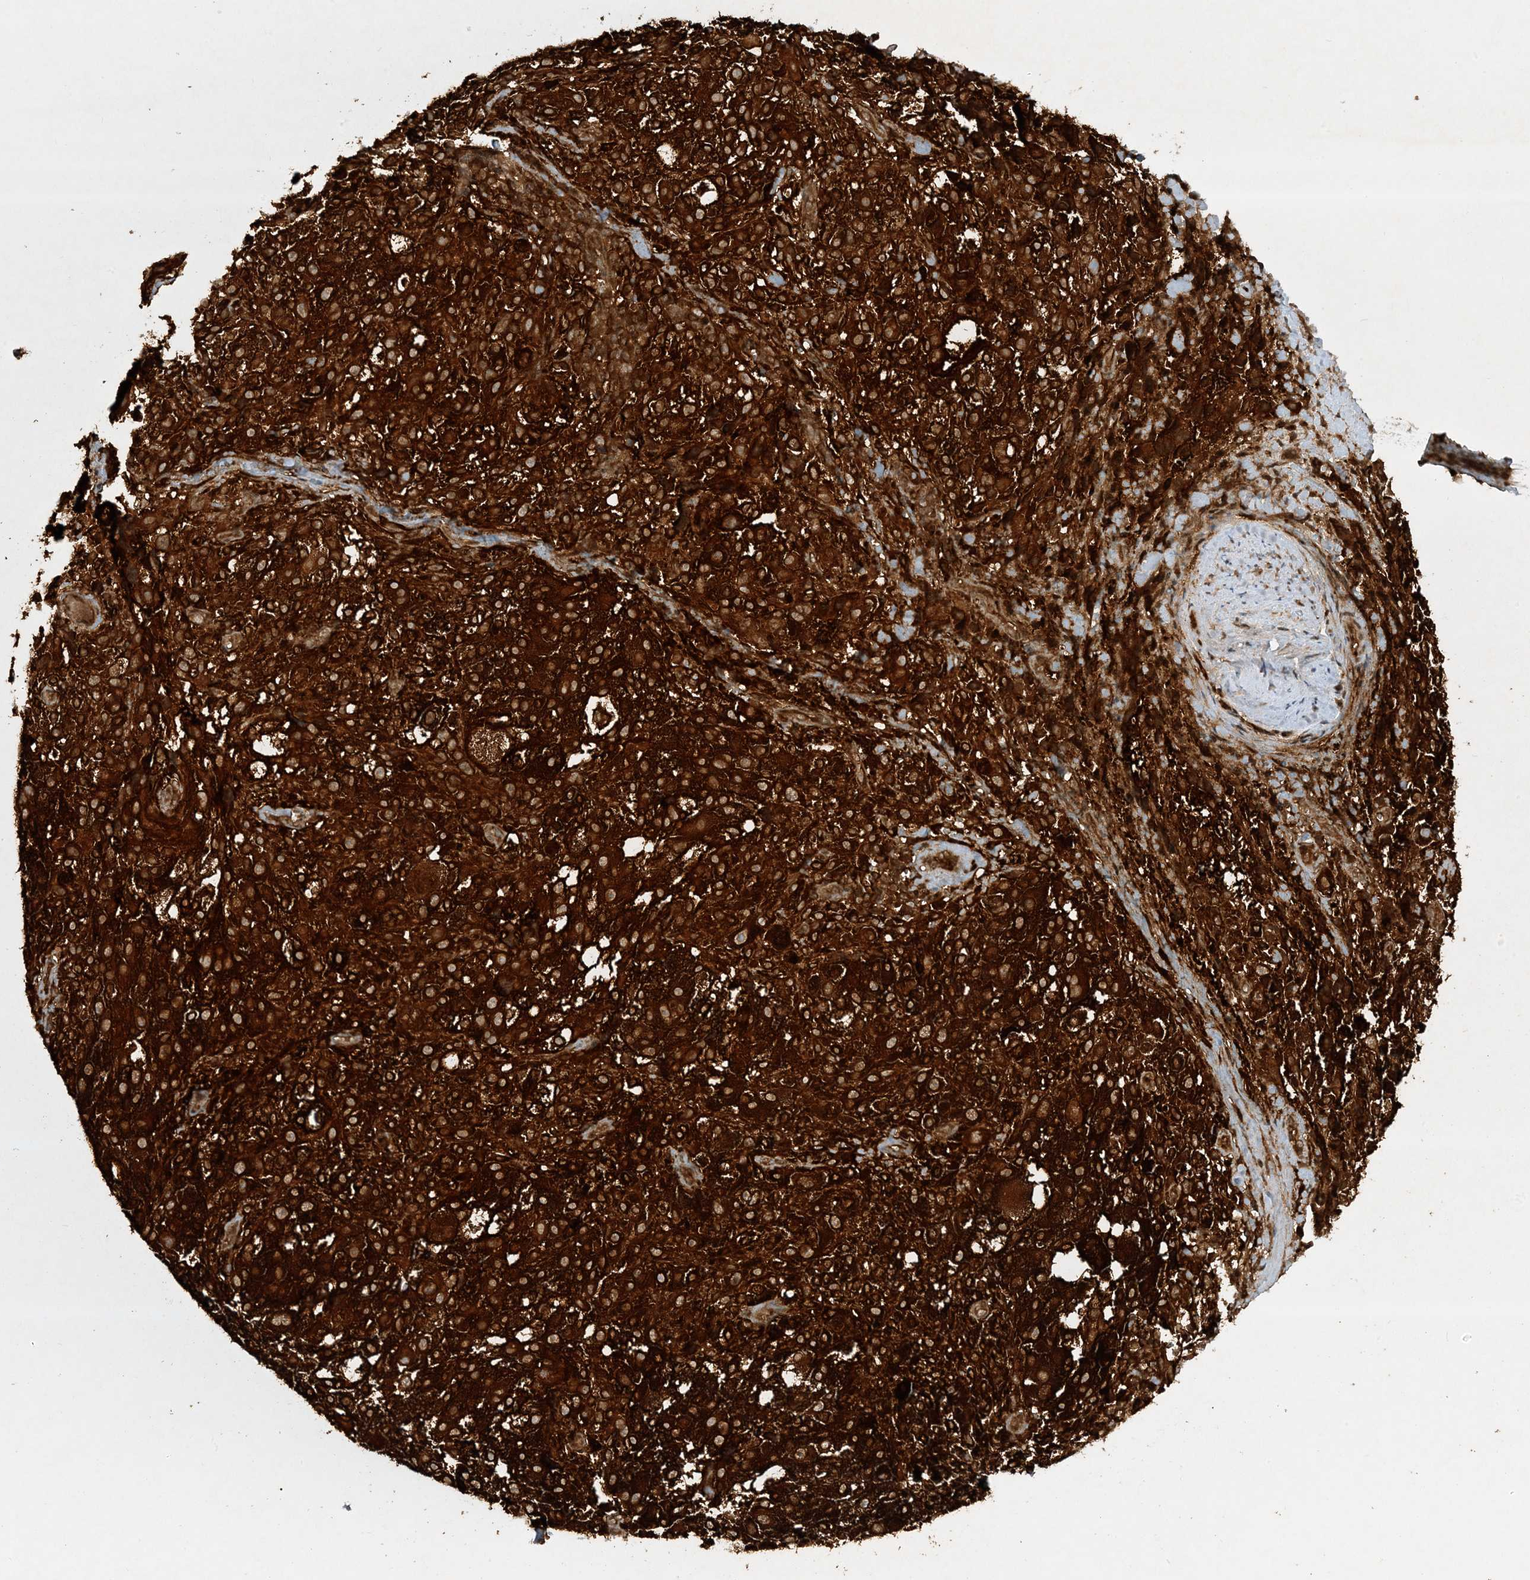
{"staining": {"intensity": "strong", "quantity": ">75%", "location": "cytoplasmic/membranous"}, "tissue": "melanoma", "cell_type": "Tumor cells", "image_type": "cancer", "snomed": [{"axis": "morphology", "description": "Necrosis, NOS"}, {"axis": "morphology", "description": "Malignant melanoma, NOS"}, {"axis": "topography", "description": "Skin"}], "caption": "Immunohistochemical staining of human melanoma demonstrates high levels of strong cytoplasmic/membranous positivity in about >75% of tumor cells.", "gene": "CERT1", "patient": {"sex": "female", "age": 87}}